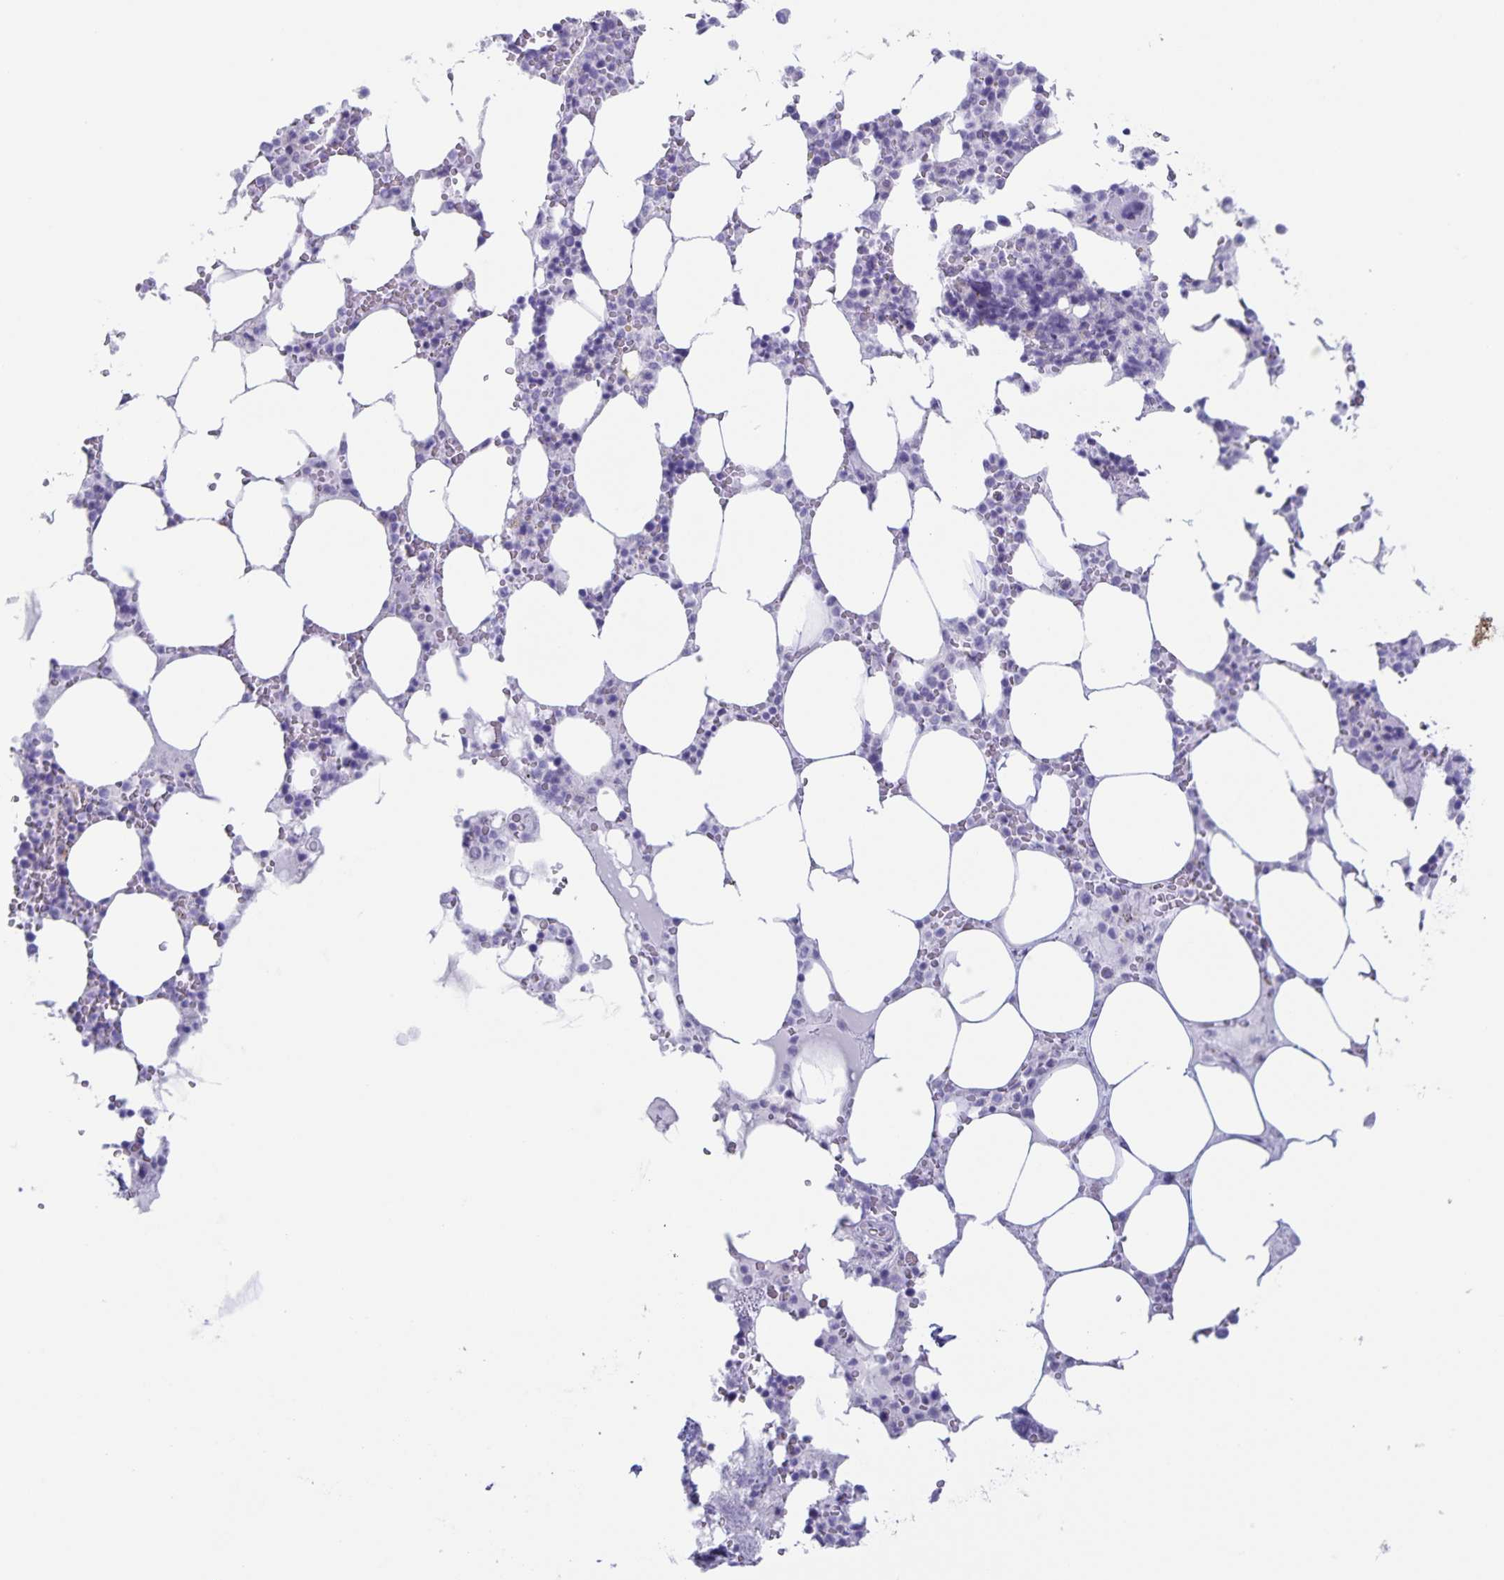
{"staining": {"intensity": "negative", "quantity": "none", "location": "none"}, "tissue": "bone marrow", "cell_type": "Hematopoietic cells", "image_type": "normal", "snomed": [{"axis": "morphology", "description": "Normal tissue, NOS"}, {"axis": "topography", "description": "Bone marrow"}], "caption": "Immunohistochemistry (IHC) micrograph of normal bone marrow: human bone marrow stained with DAB reveals no significant protein positivity in hematopoietic cells.", "gene": "AQP4", "patient": {"sex": "male", "age": 64}}